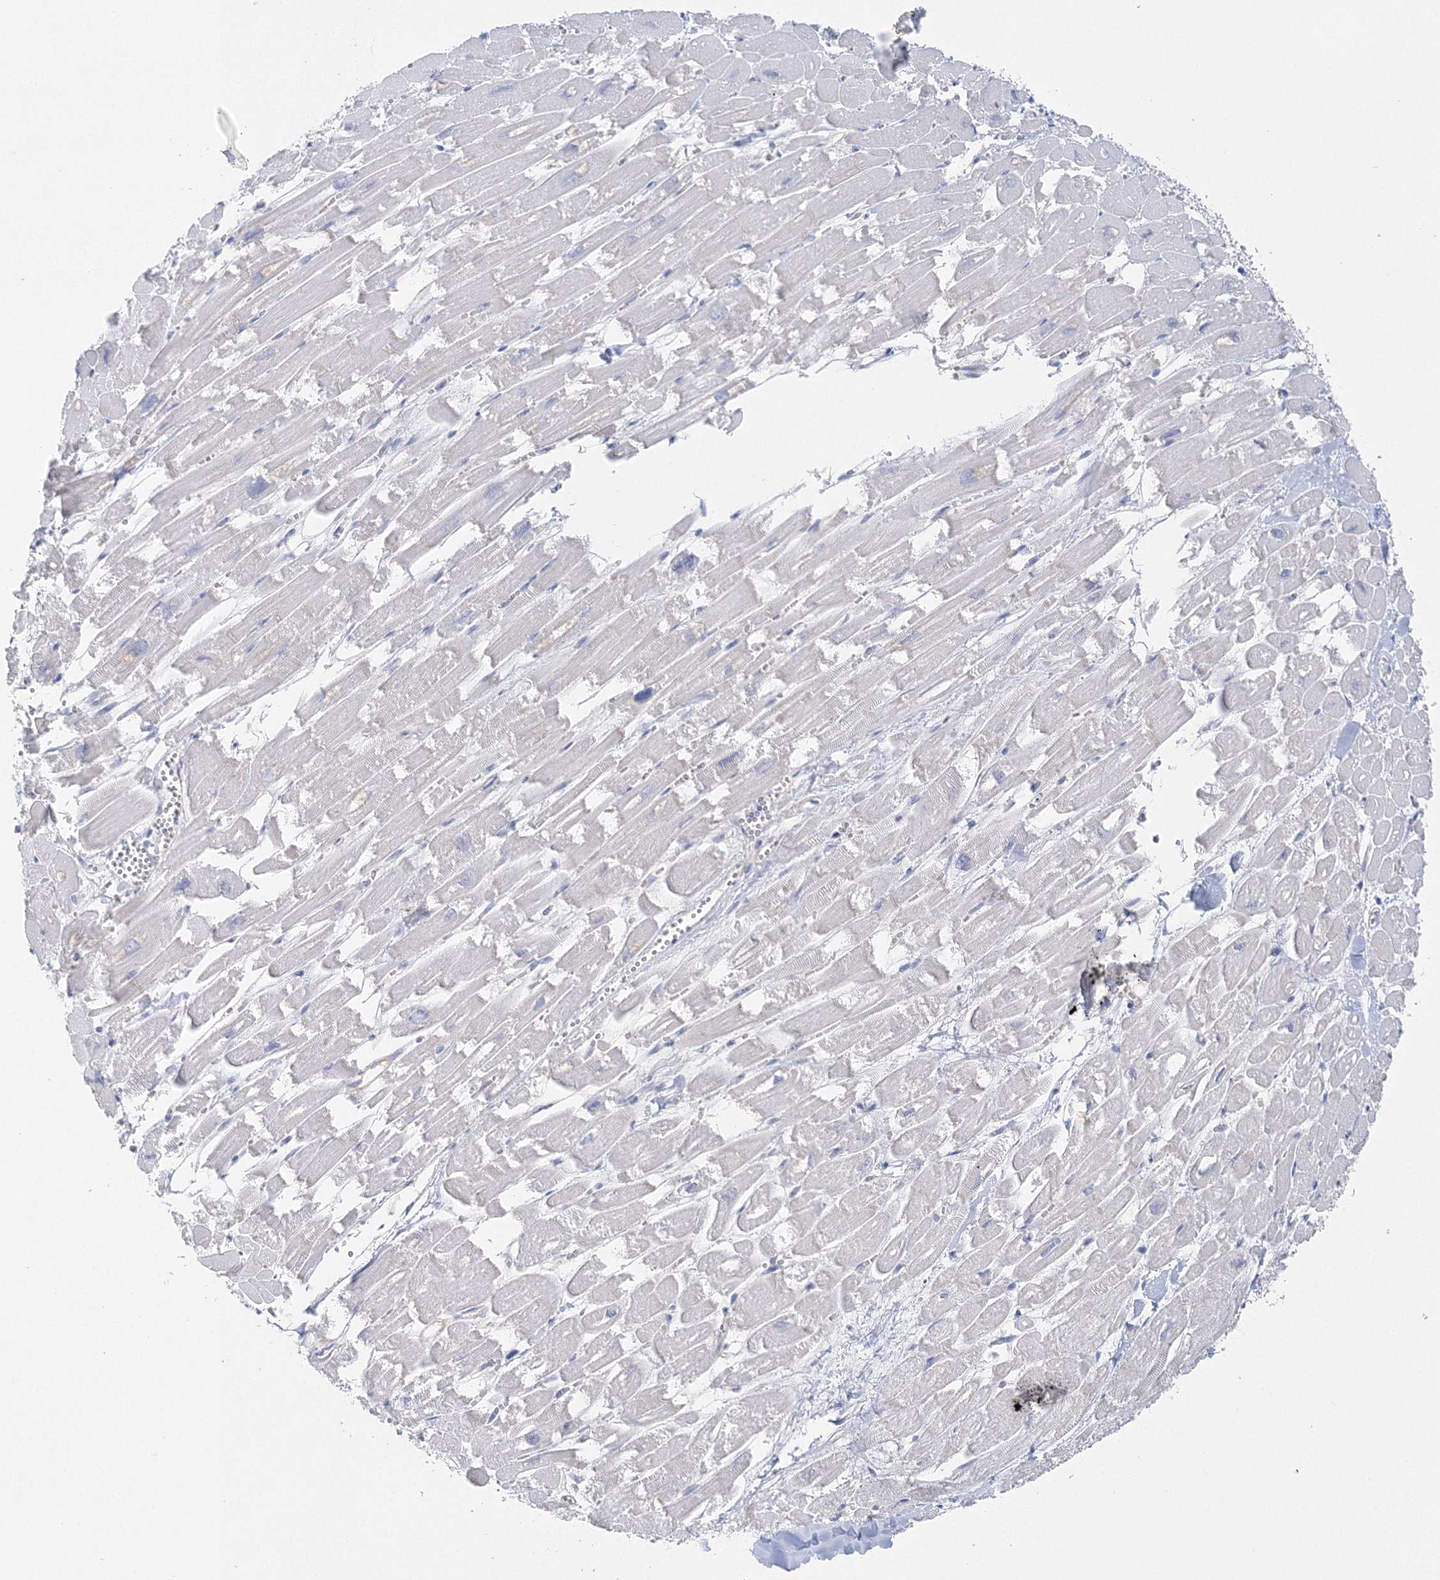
{"staining": {"intensity": "negative", "quantity": "none", "location": "none"}, "tissue": "heart muscle", "cell_type": "Cardiomyocytes", "image_type": "normal", "snomed": [{"axis": "morphology", "description": "Normal tissue, NOS"}, {"axis": "topography", "description": "Heart"}], "caption": "This is an immunohistochemistry (IHC) micrograph of unremarkable heart muscle. There is no positivity in cardiomyocytes.", "gene": "HMGCS1", "patient": {"sex": "male", "age": 54}}